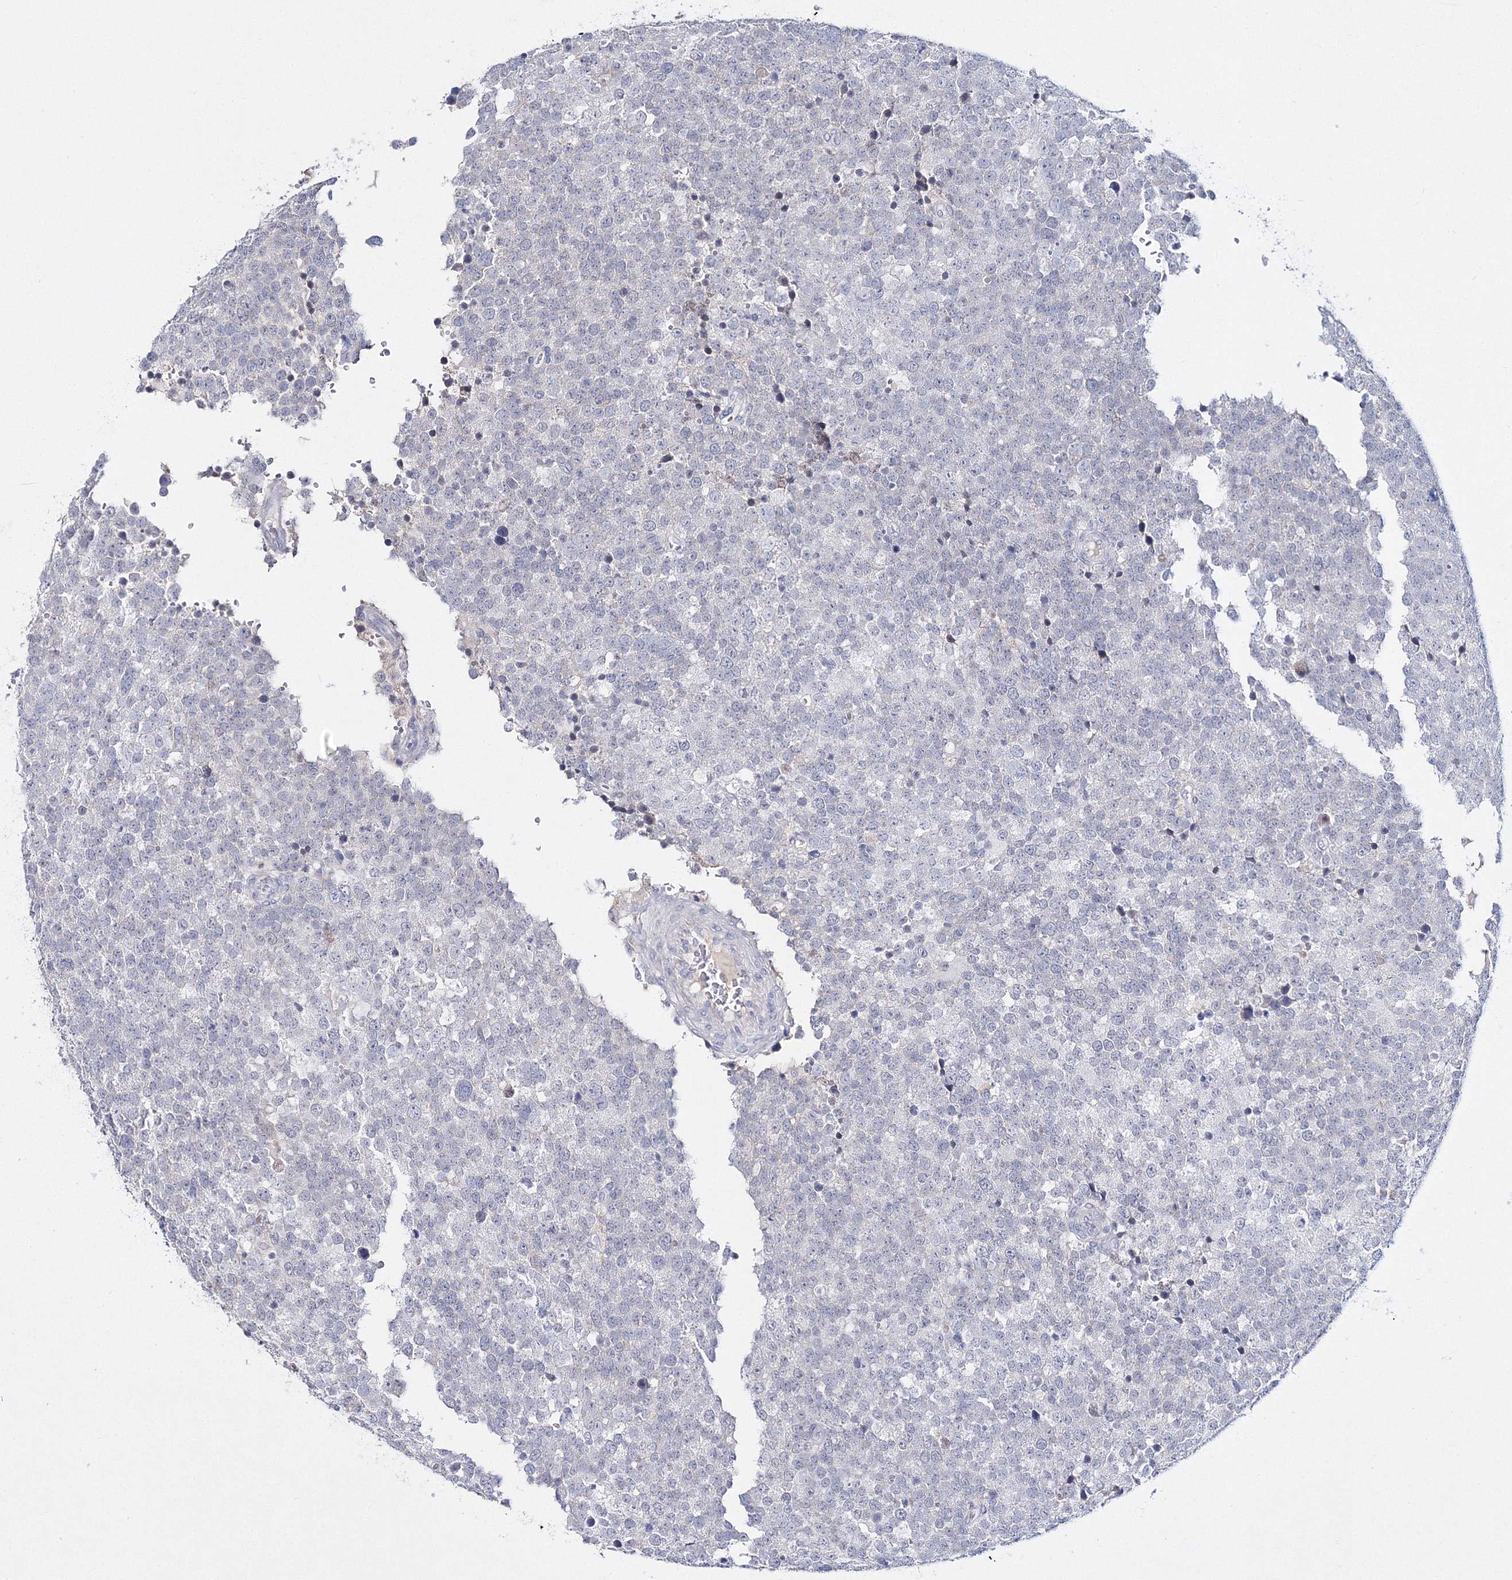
{"staining": {"intensity": "negative", "quantity": "none", "location": "none"}, "tissue": "testis cancer", "cell_type": "Tumor cells", "image_type": "cancer", "snomed": [{"axis": "morphology", "description": "Seminoma, NOS"}, {"axis": "topography", "description": "Testis"}], "caption": "Histopathology image shows no protein positivity in tumor cells of testis cancer tissue.", "gene": "NEU4", "patient": {"sex": "male", "age": 71}}